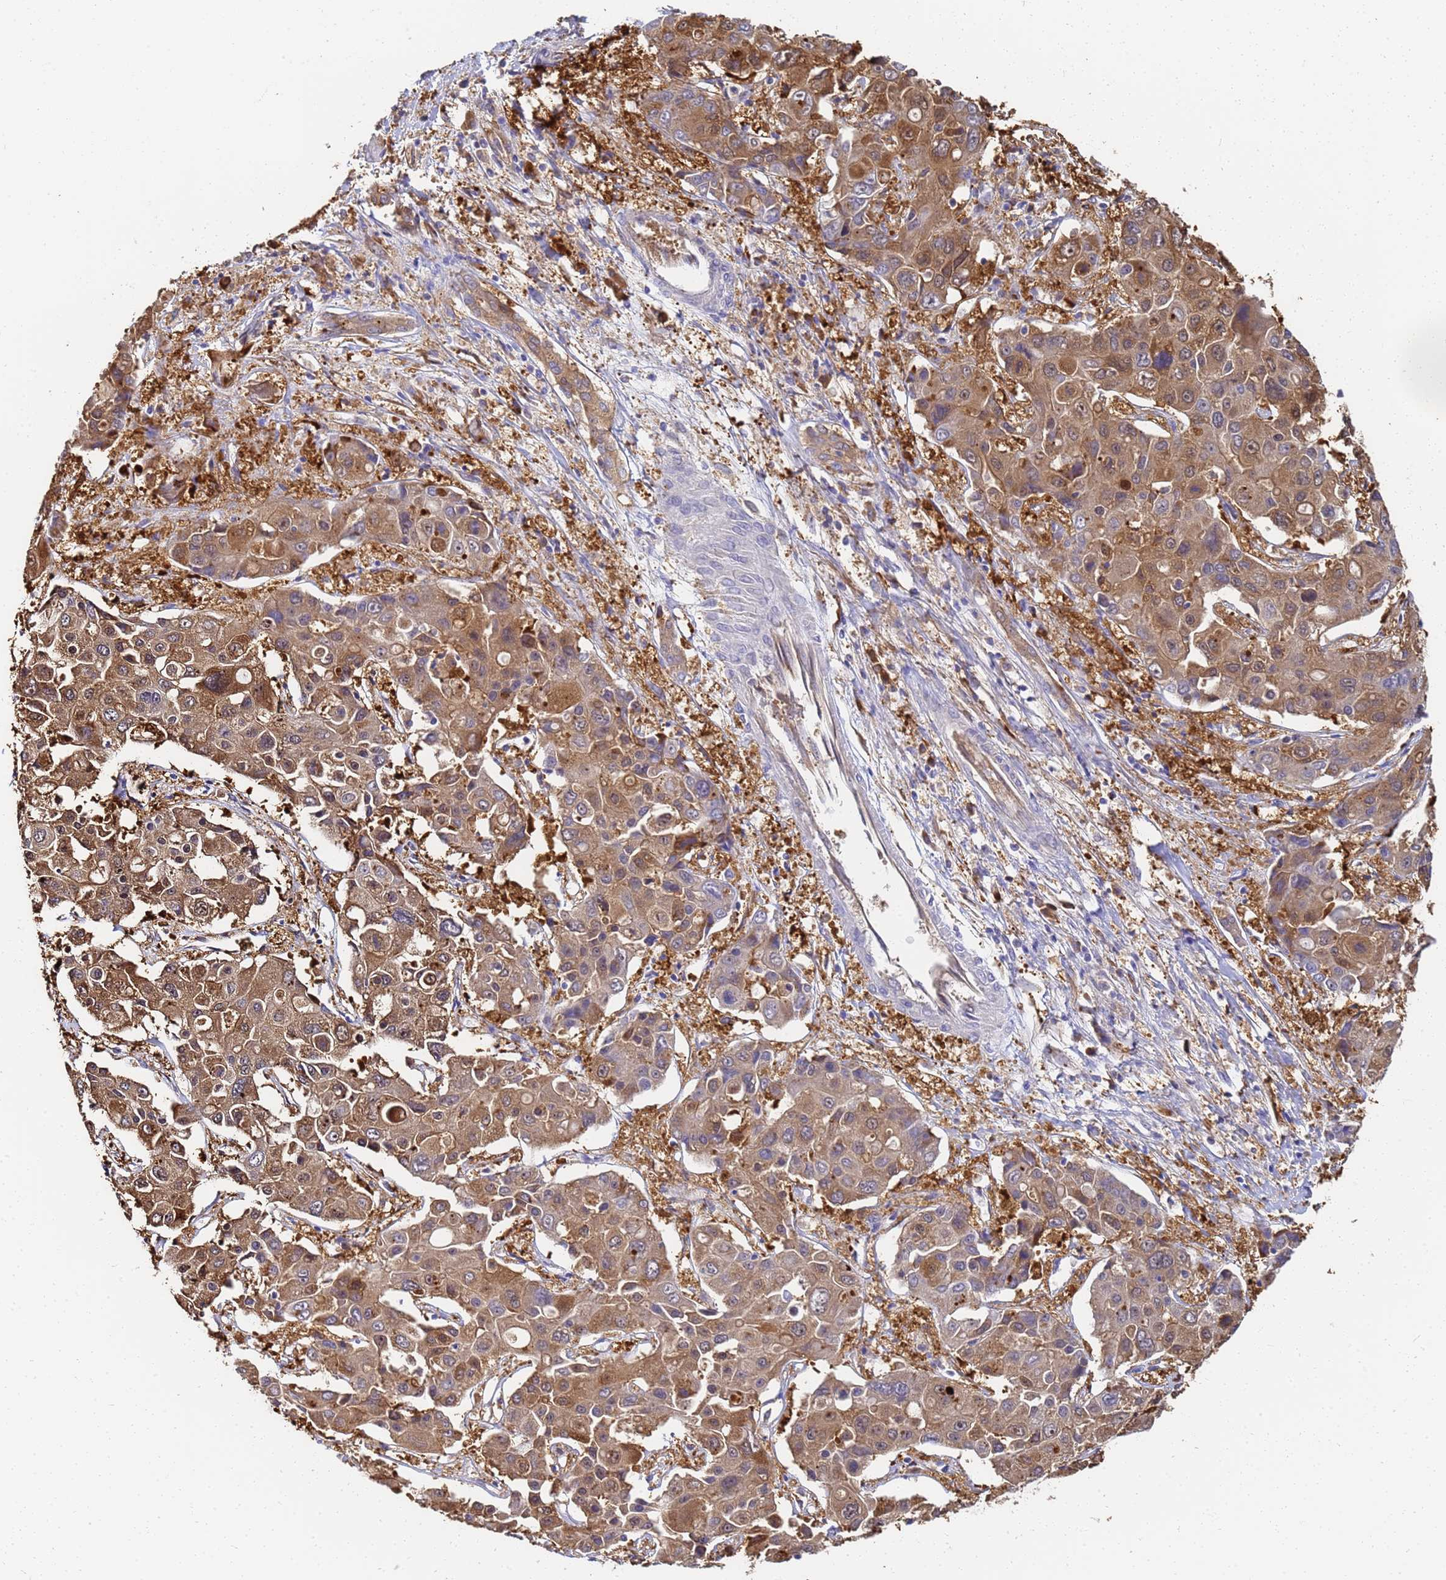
{"staining": {"intensity": "moderate", "quantity": ">75%", "location": "cytoplasmic/membranous,nuclear"}, "tissue": "liver cancer", "cell_type": "Tumor cells", "image_type": "cancer", "snomed": [{"axis": "morphology", "description": "Cholangiocarcinoma"}, {"axis": "topography", "description": "Liver"}], "caption": "Tumor cells display medium levels of moderate cytoplasmic/membranous and nuclear expression in approximately >75% of cells in human liver cancer. The staining is performed using DAB brown chromogen to label protein expression. The nuclei are counter-stained blue using hematoxylin.", "gene": "NME1-NME2", "patient": {"sex": "male", "age": 67}}